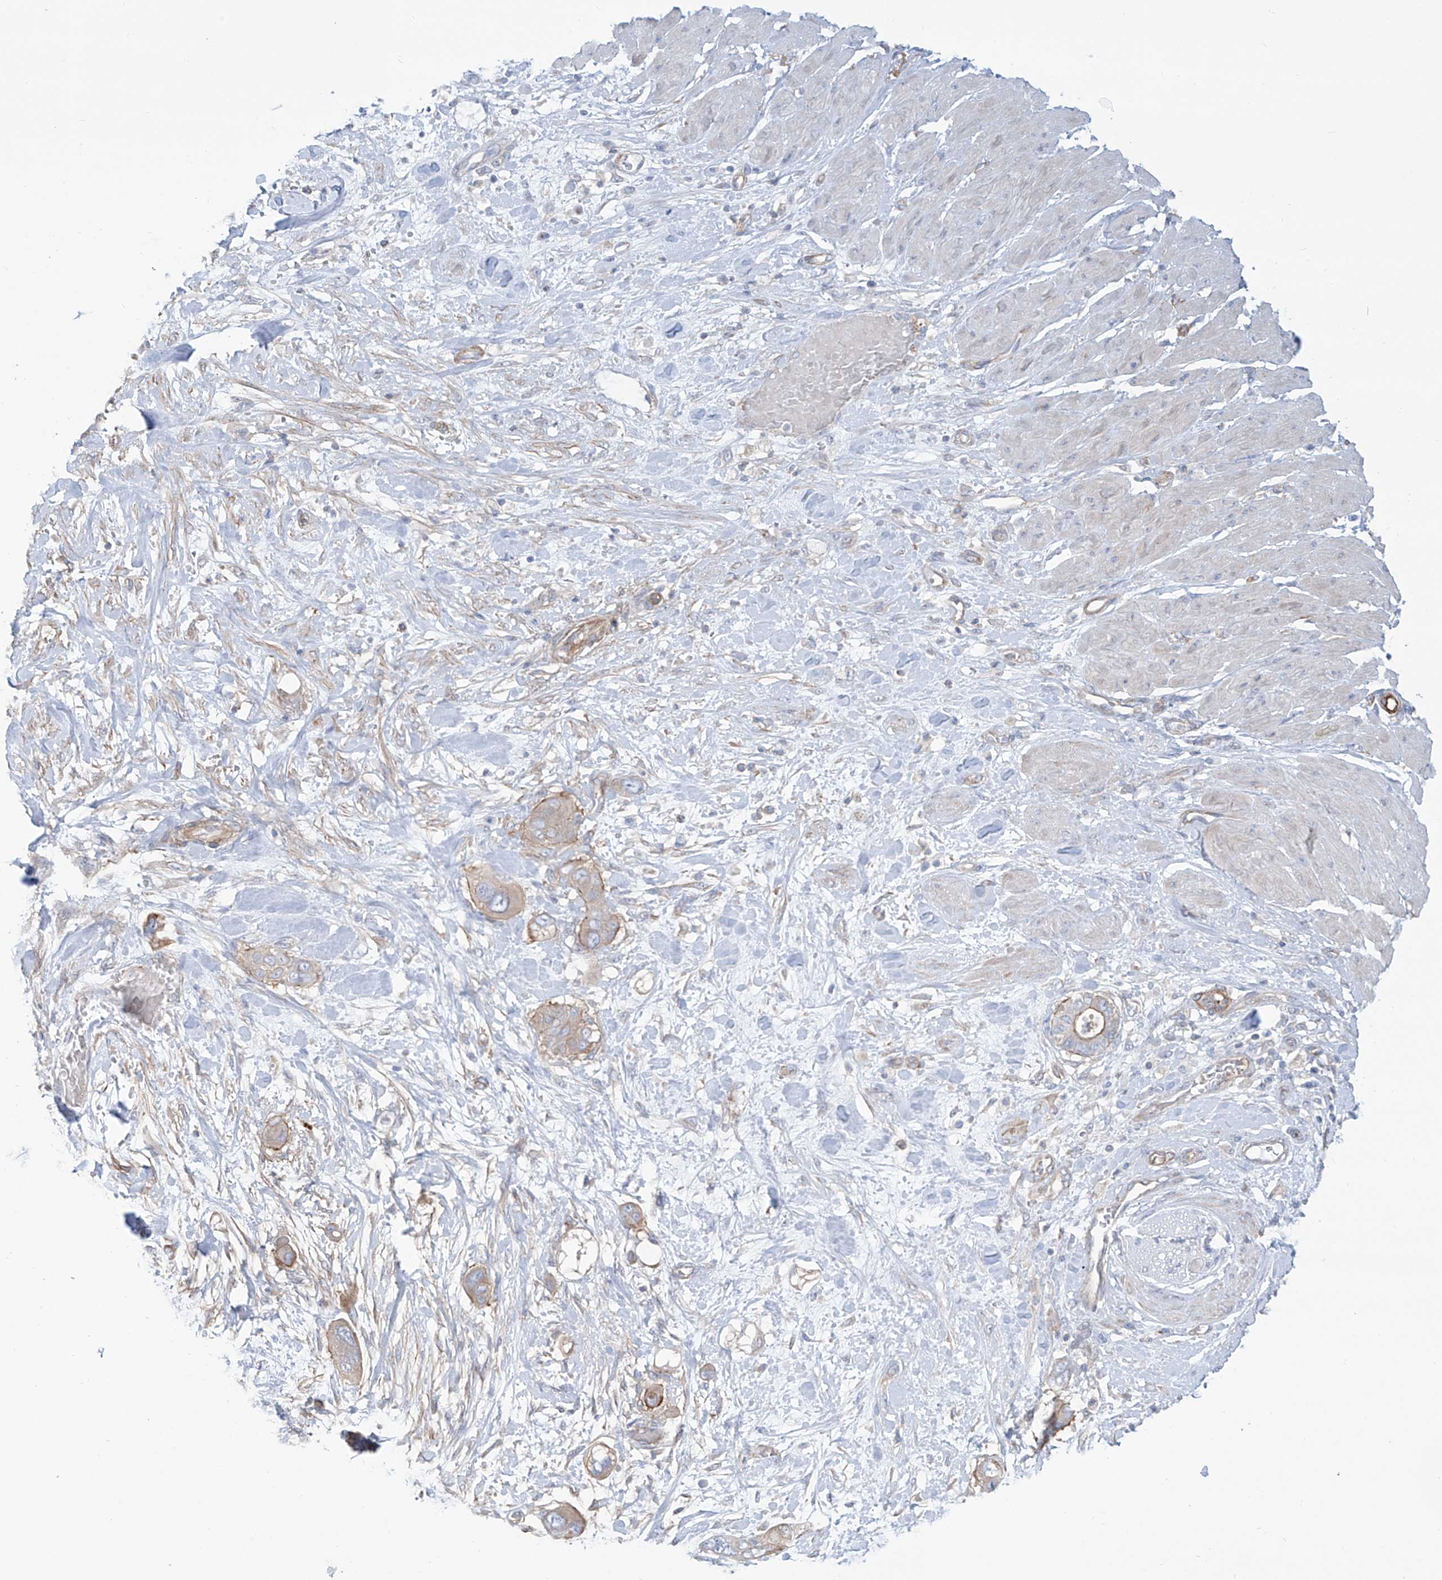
{"staining": {"intensity": "moderate", "quantity": "25%-75%", "location": "cytoplasmic/membranous"}, "tissue": "pancreatic cancer", "cell_type": "Tumor cells", "image_type": "cancer", "snomed": [{"axis": "morphology", "description": "Adenocarcinoma, NOS"}, {"axis": "topography", "description": "Pancreas"}], "caption": "Protein expression analysis of pancreatic cancer (adenocarcinoma) demonstrates moderate cytoplasmic/membranous positivity in approximately 25%-75% of tumor cells.", "gene": "TMEM209", "patient": {"sex": "male", "age": 68}}